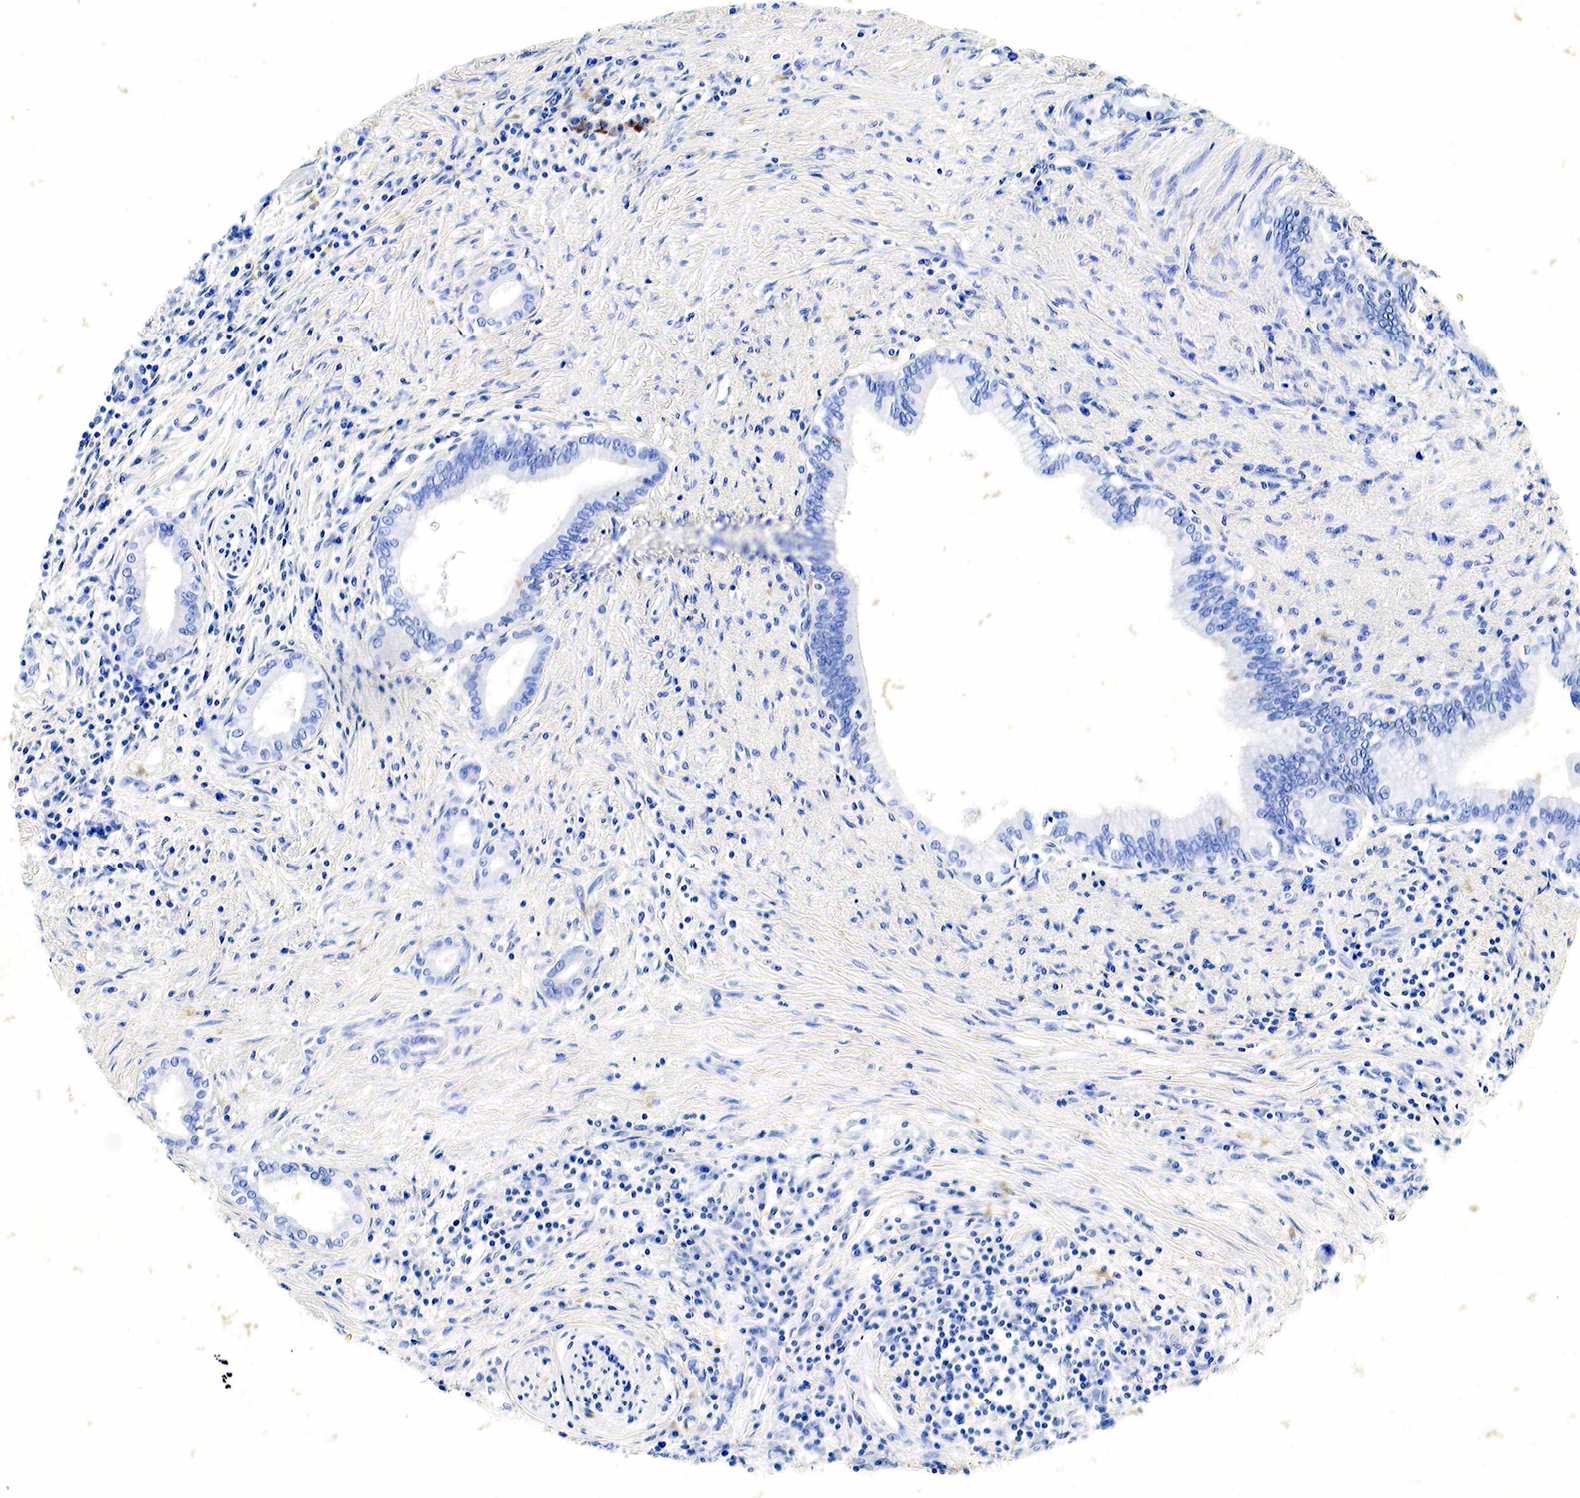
{"staining": {"intensity": "negative", "quantity": "none", "location": "none"}, "tissue": "pancreatic cancer", "cell_type": "Tumor cells", "image_type": "cancer", "snomed": [{"axis": "morphology", "description": "Adenocarcinoma, NOS"}, {"axis": "topography", "description": "Pancreas"}], "caption": "Pancreatic cancer (adenocarcinoma) was stained to show a protein in brown. There is no significant staining in tumor cells. (DAB (3,3'-diaminobenzidine) immunohistochemistry (IHC) with hematoxylin counter stain).", "gene": "GCG", "patient": {"sex": "female", "age": 64}}